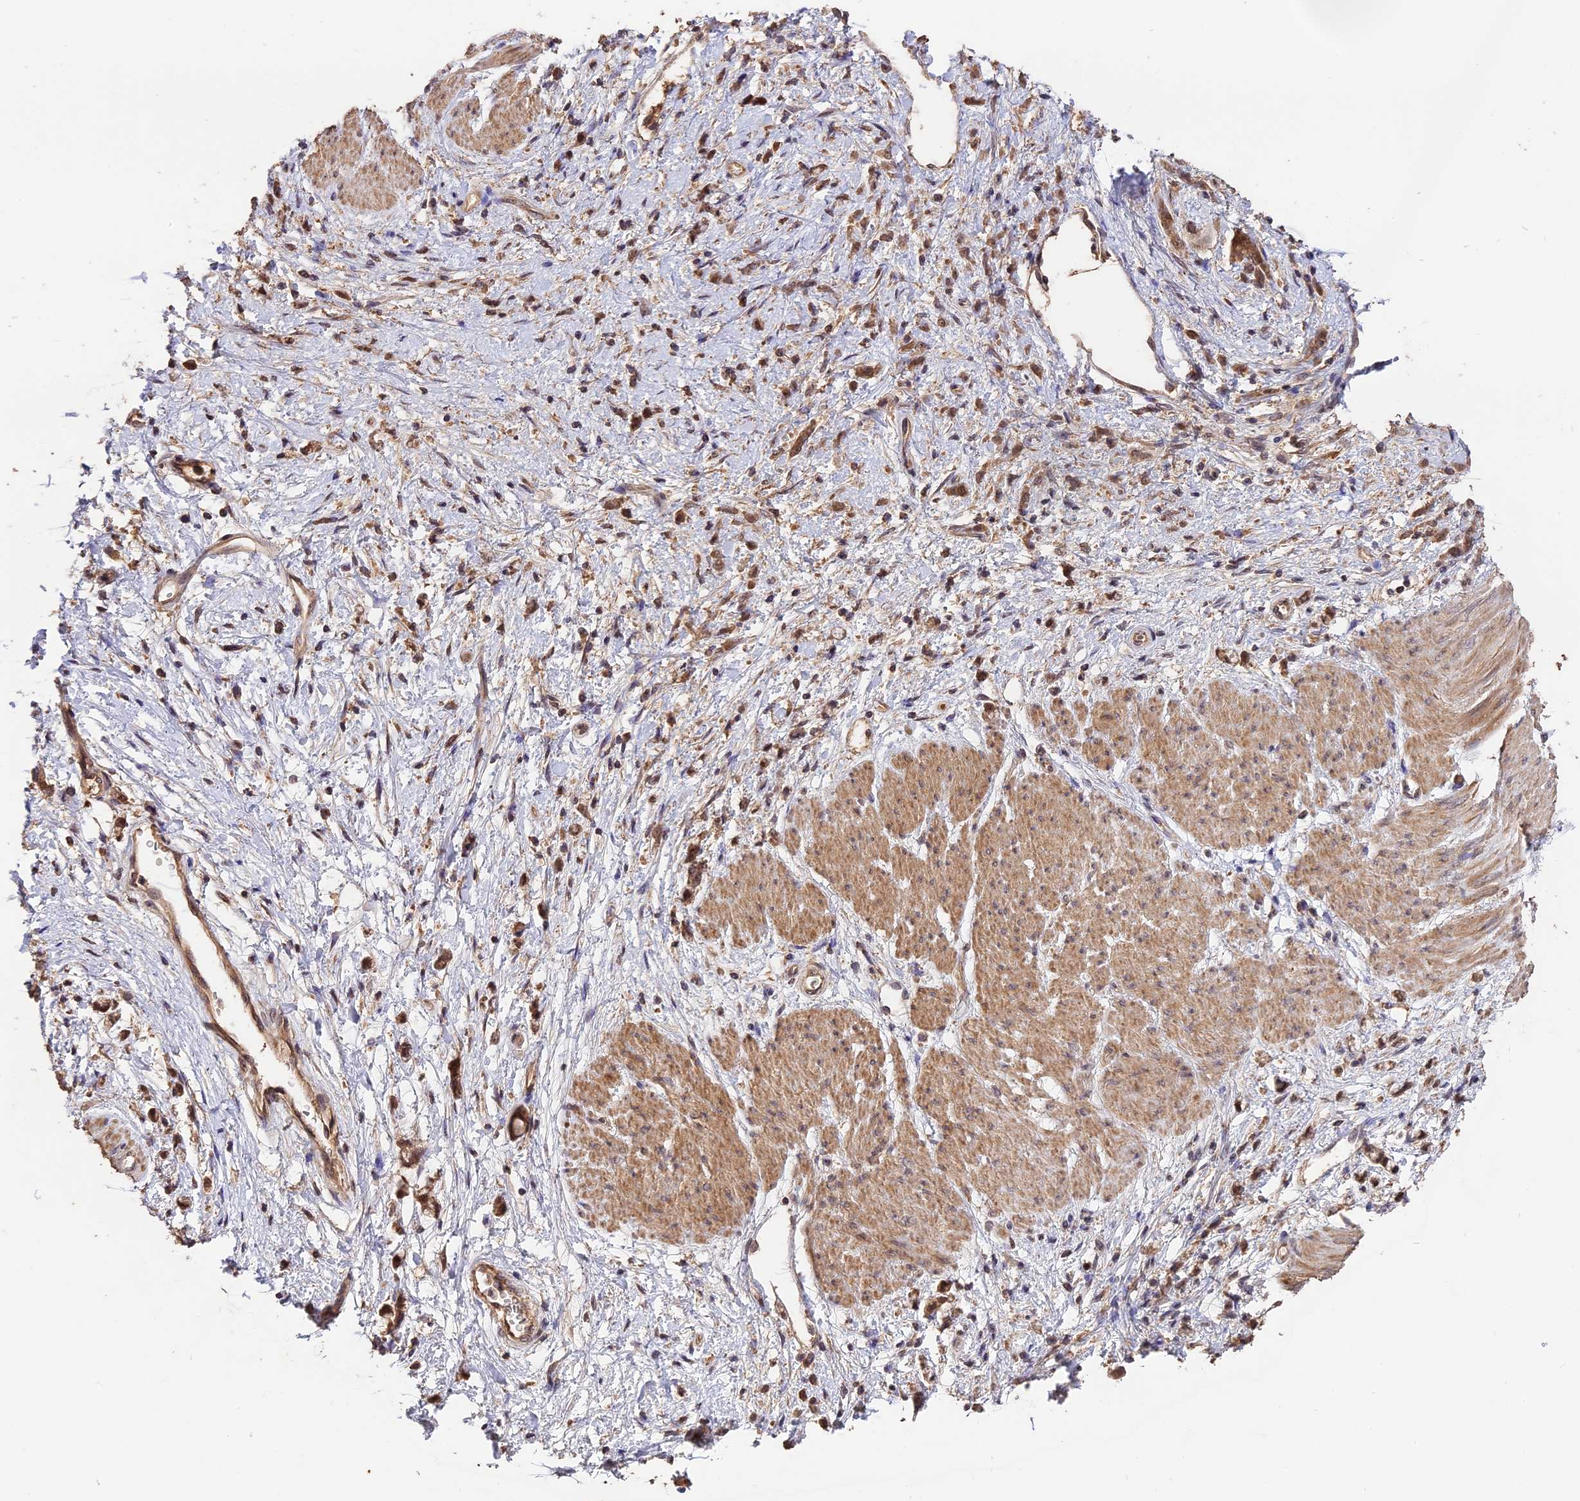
{"staining": {"intensity": "moderate", "quantity": ">75%", "location": "cytoplasmic/membranous,nuclear"}, "tissue": "stomach cancer", "cell_type": "Tumor cells", "image_type": "cancer", "snomed": [{"axis": "morphology", "description": "Adenocarcinoma, NOS"}, {"axis": "topography", "description": "Stomach"}], "caption": "Stomach adenocarcinoma stained for a protein reveals moderate cytoplasmic/membranous and nuclear positivity in tumor cells.", "gene": "TRMT1", "patient": {"sex": "female", "age": 60}}